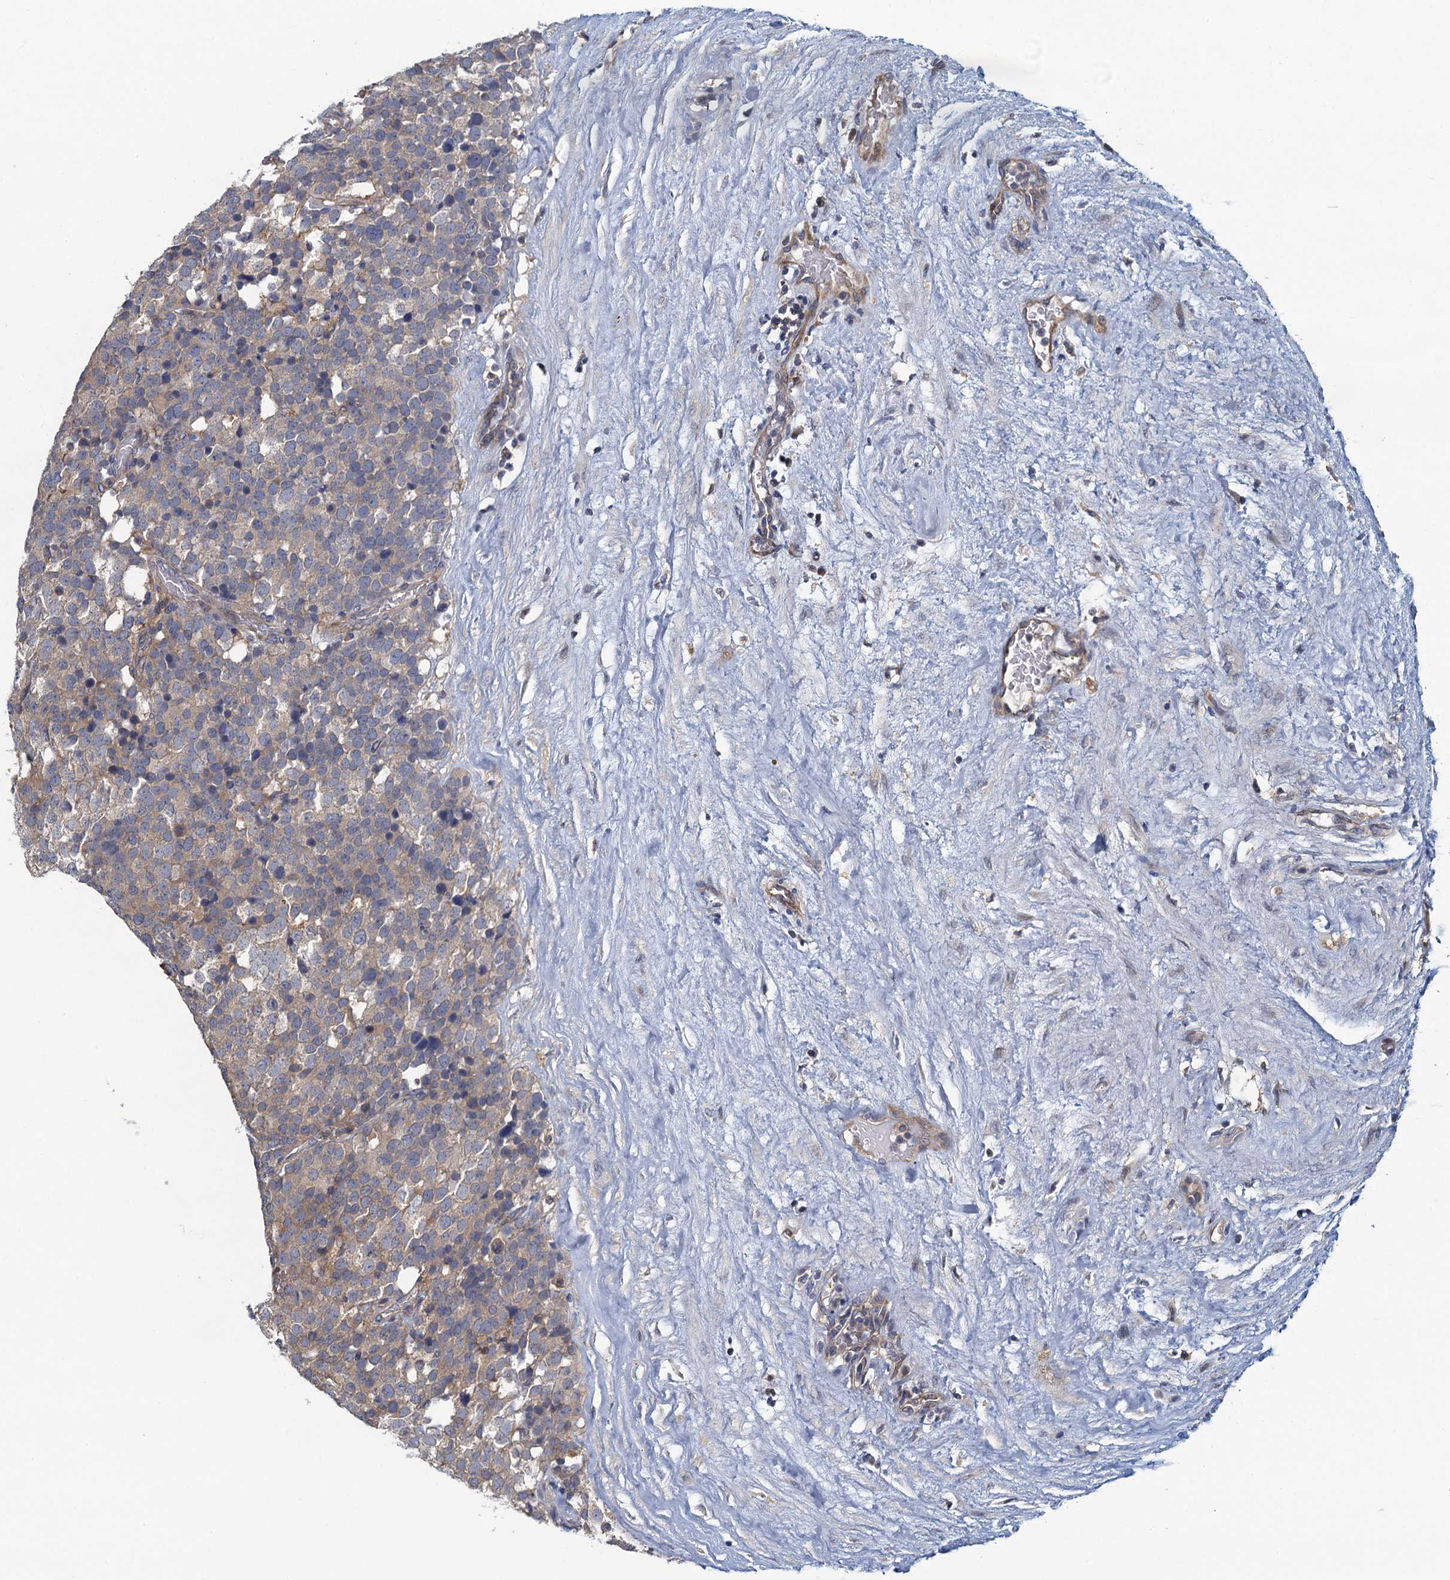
{"staining": {"intensity": "weak", "quantity": "<25%", "location": "cytoplasmic/membranous"}, "tissue": "testis cancer", "cell_type": "Tumor cells", "image_type": "cancer", "snomed": [{"axis": "morphology", "description": "Seminoma, NOS"}, {"axis": "topography", "description": "Testis"}], "caption": "A histopathology image of human seminoma (testis) is negative for staining in tumor cells.", "gene": "NCKAP1L", "patient": {"sex": "male", "age": 71}}